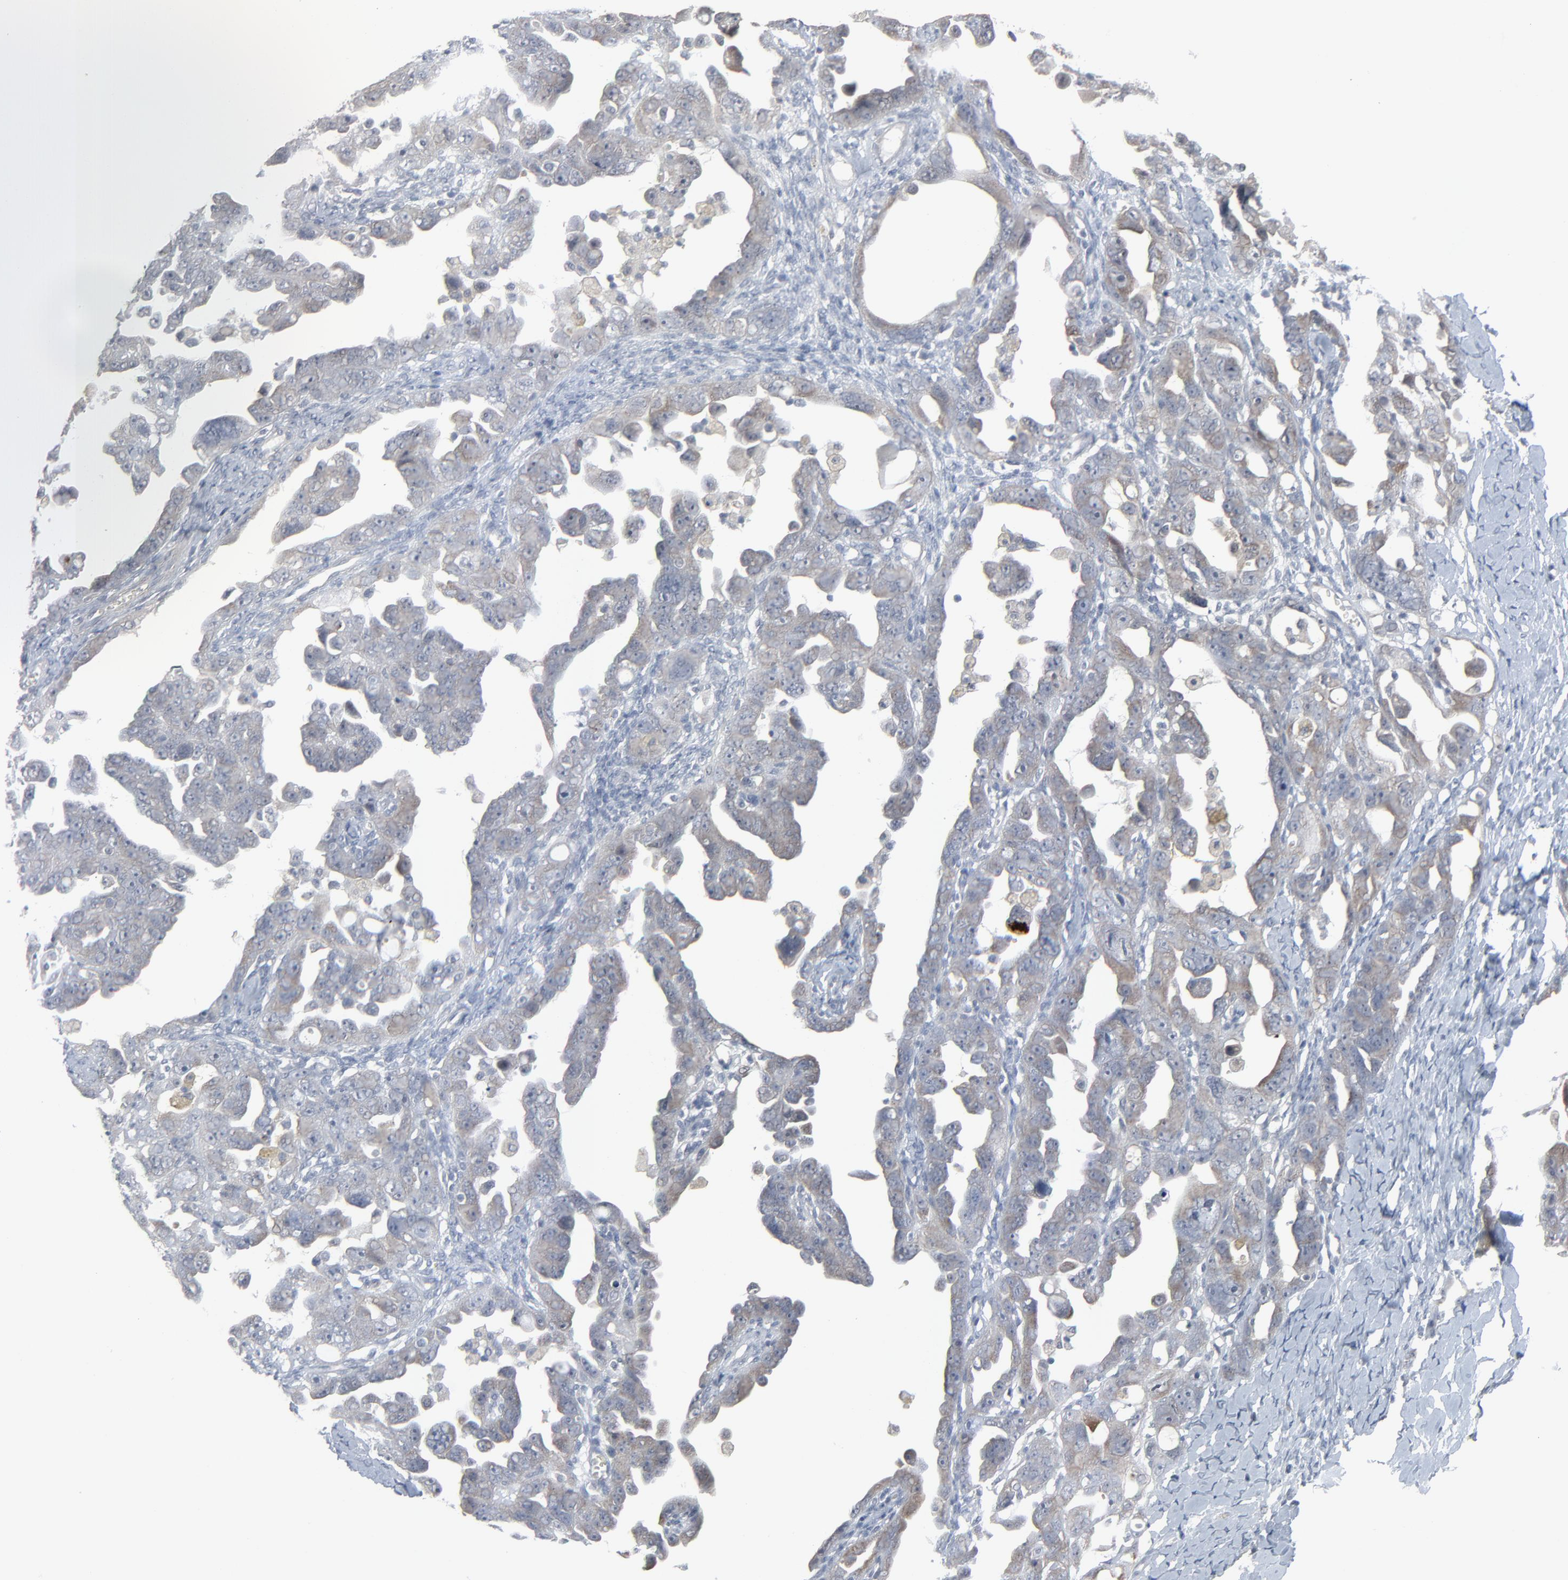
{"staining": {"intensity": "weak", "quantity": ">75%", "location": "cytoplasmic/membranous"}, "tissue": "ovarian cancer", "cell_type": "Tumor cells", "image_type": "cancer", "snomed": [{"axis": "morphology", "description": "Cystadenocarcinoma, serous, NOS"}, {"axis": "topography", "description": "Ovary"}], "caption": "Ovarian serous cystadenocarcinoma stained for a protein reveals weak cytoplasmic/membranous positivity in tumor cells.", "gene": "NEUROD1", "patient": {"sex": "female", "age": 66}}